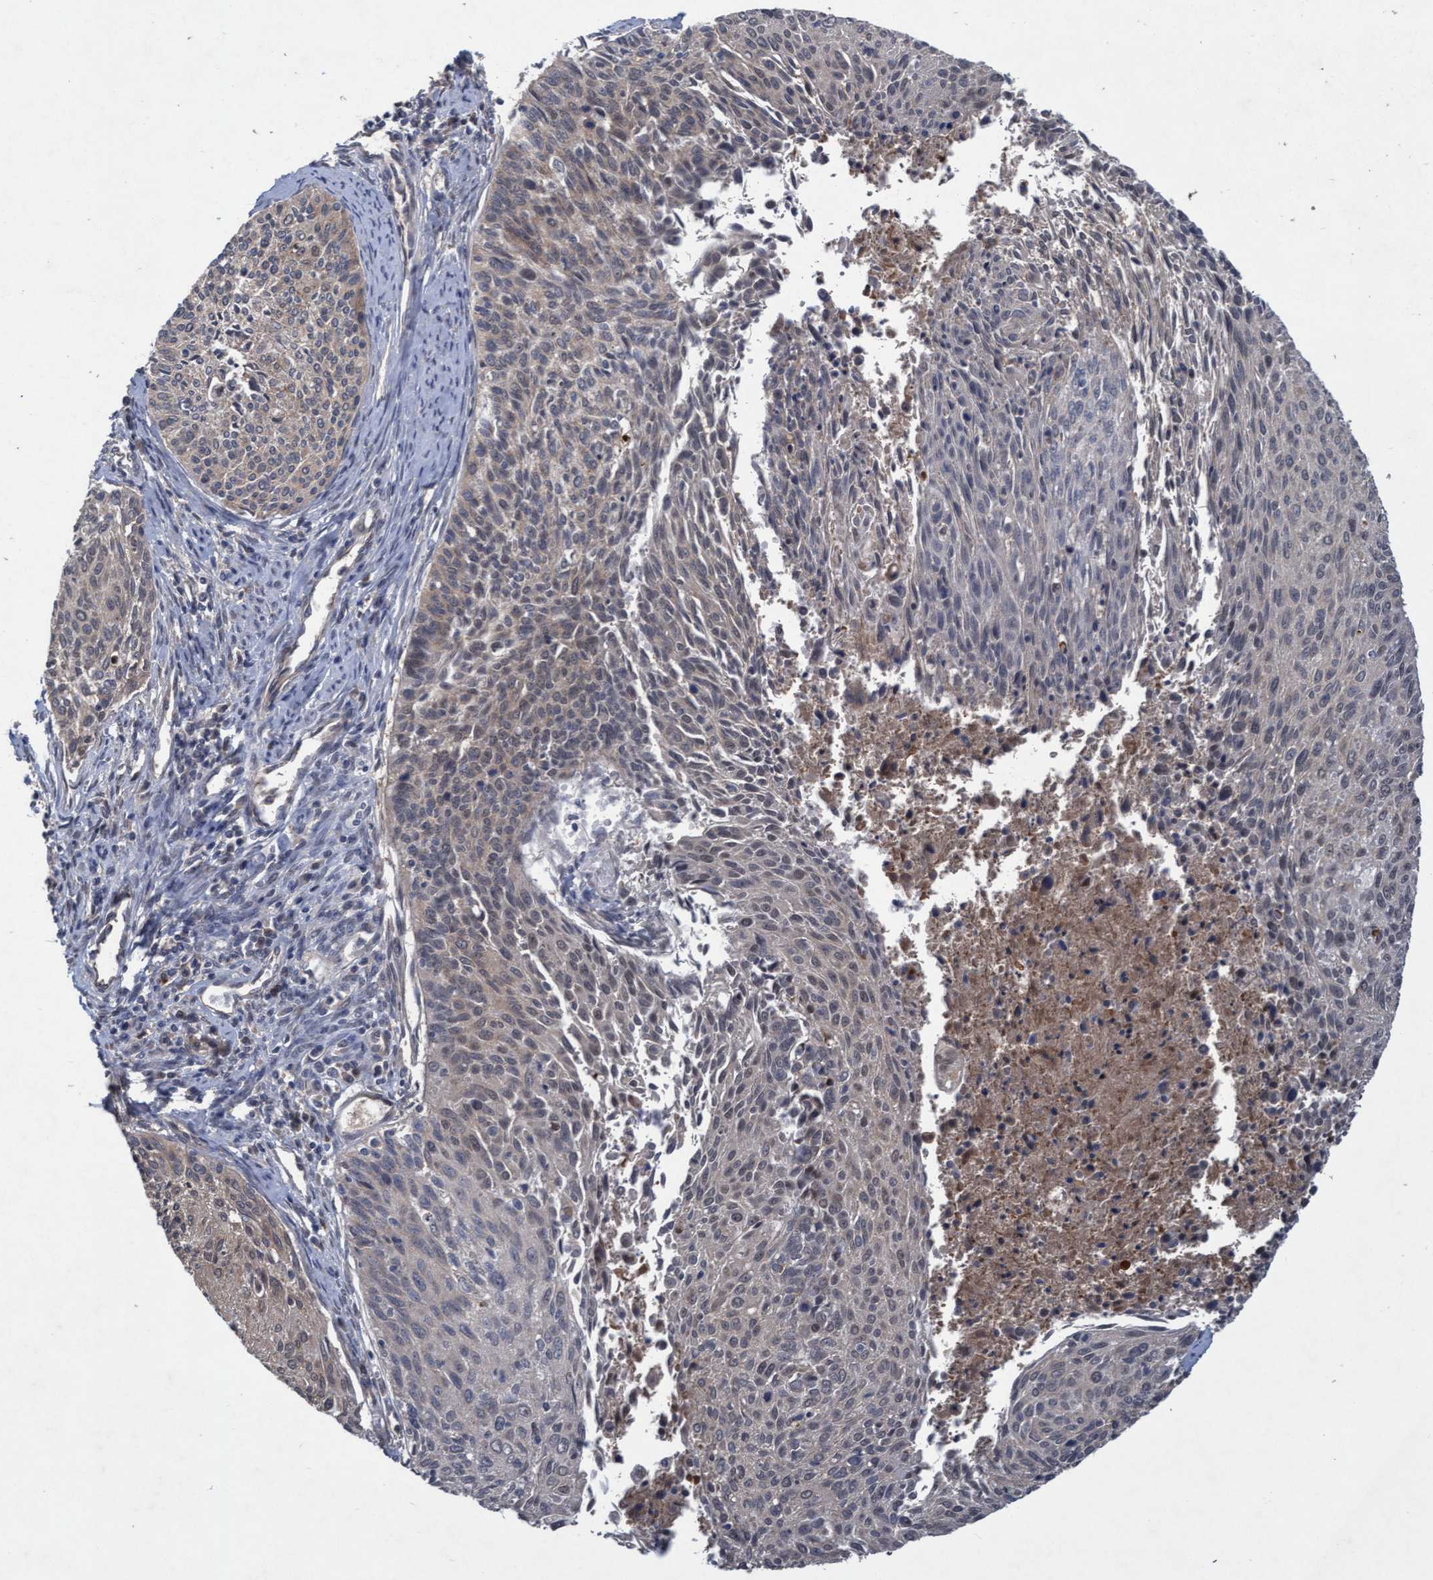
{"staining": {"intensity": "weak", "quantity": "<25%", "location": "nuclear"}, "tissue": "cervical cancer", "cell_type": "Tumor cells", "image_type": "cancer", "snomed": [{"axis": "morphology", "description": "Squamous cell carcinoma, NOS"}, {"axis": "topography", "description": "Cervix"}], "caption": "IHC micrograph of squamous cell carcinoma (cervical) stained for a protein (brown), which demonstrates no expression in tumor cells.", "gene": "PSMB6", "patient": {"sex": "female", "age": 55}}